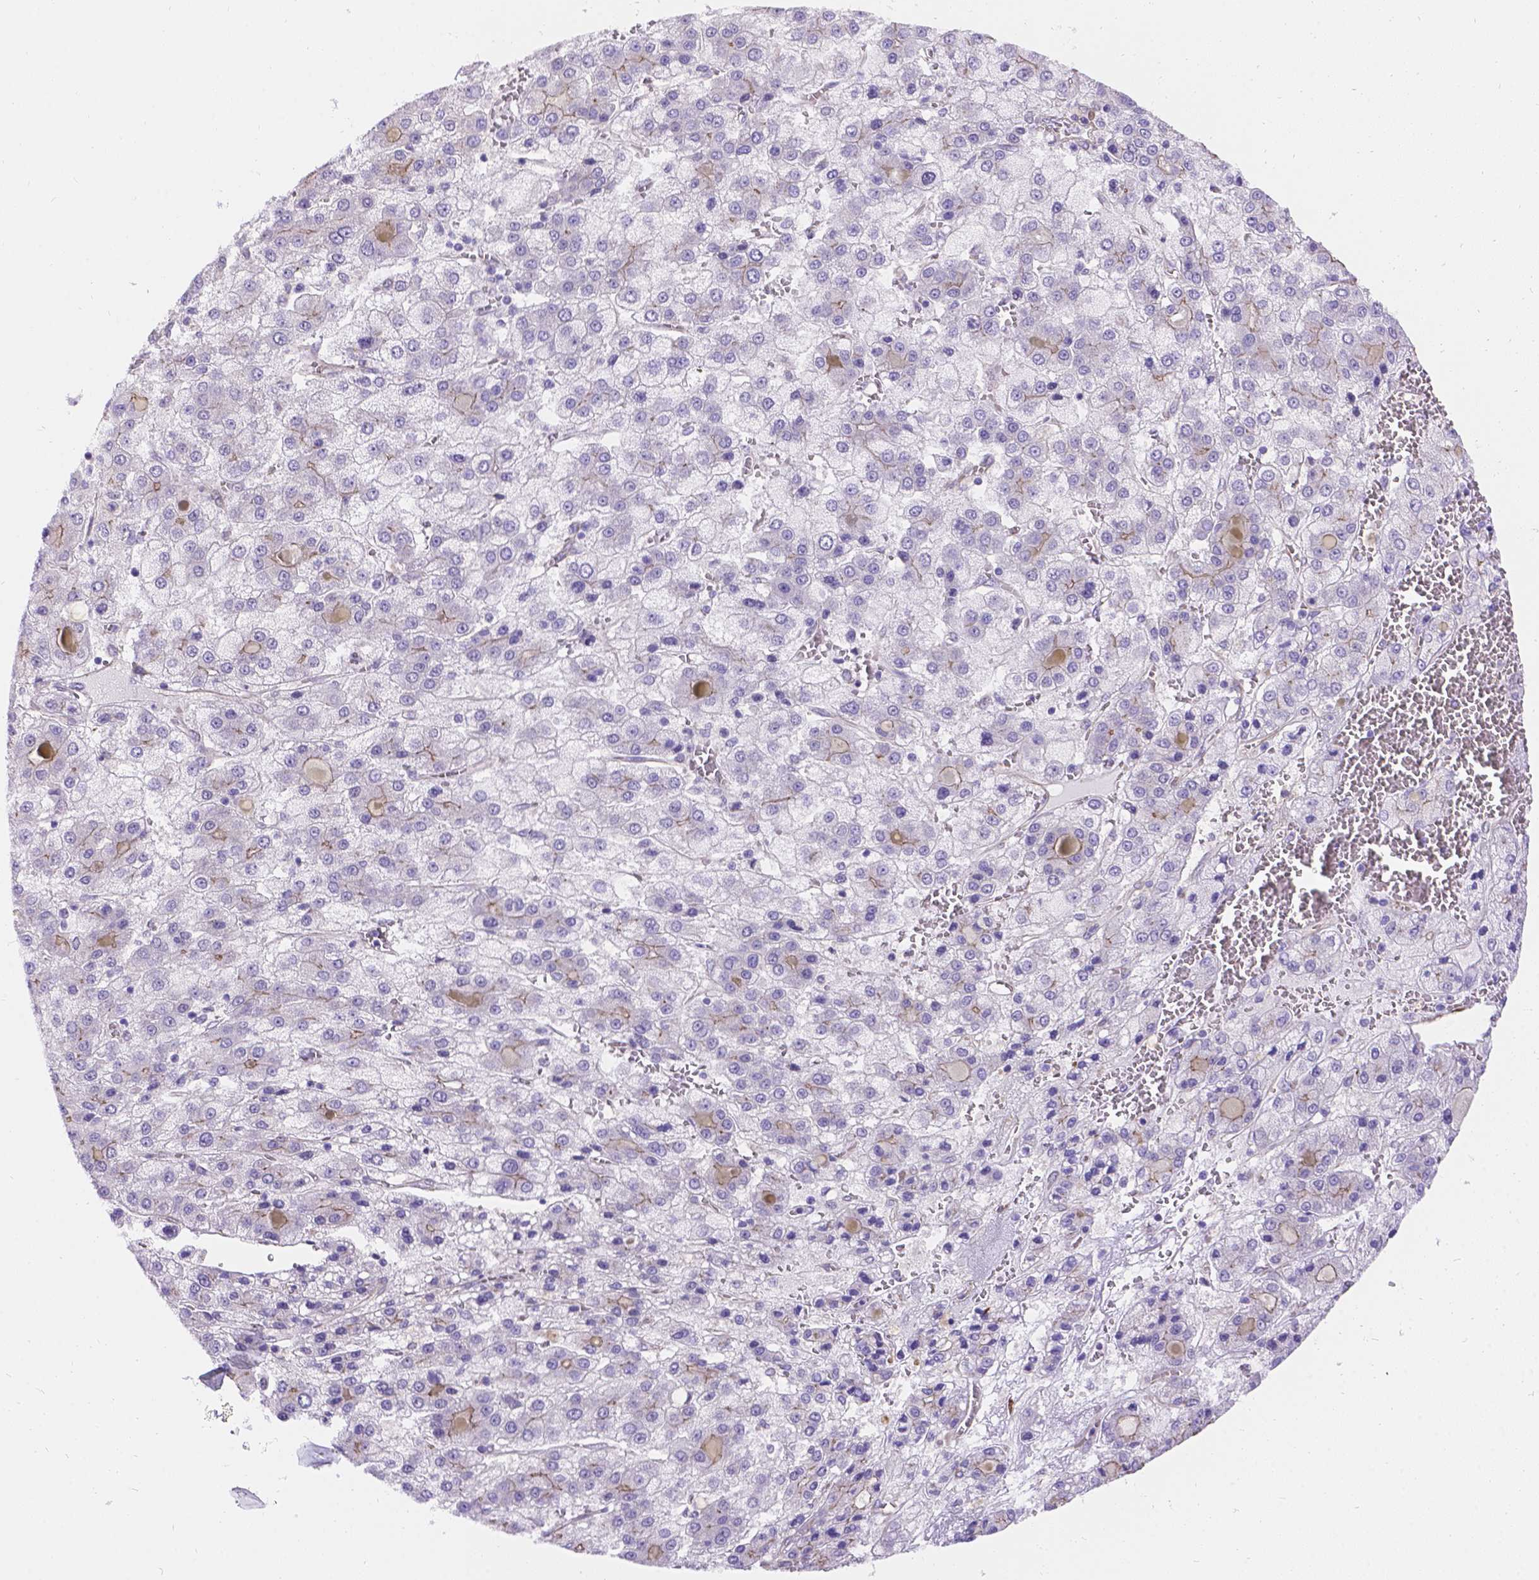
{"staining": {"intensity": "negative", "quantity": "none", "location": "none"}, "tissue": "liver cancer", "cell_type": "Tumor cells", "image_type": "cancer", "snomed": [{"axis": "morphology", "description": "Carcinoma, Hepatocellular, NOS"}, {"axis": "topography", "description": "Liver"}], "caption": "This is an IHC histopathology image of liver cancer. There is no expression in tumor cells.", "gene": "PALS1", "patient": {"sex": "male", "age": 73}}